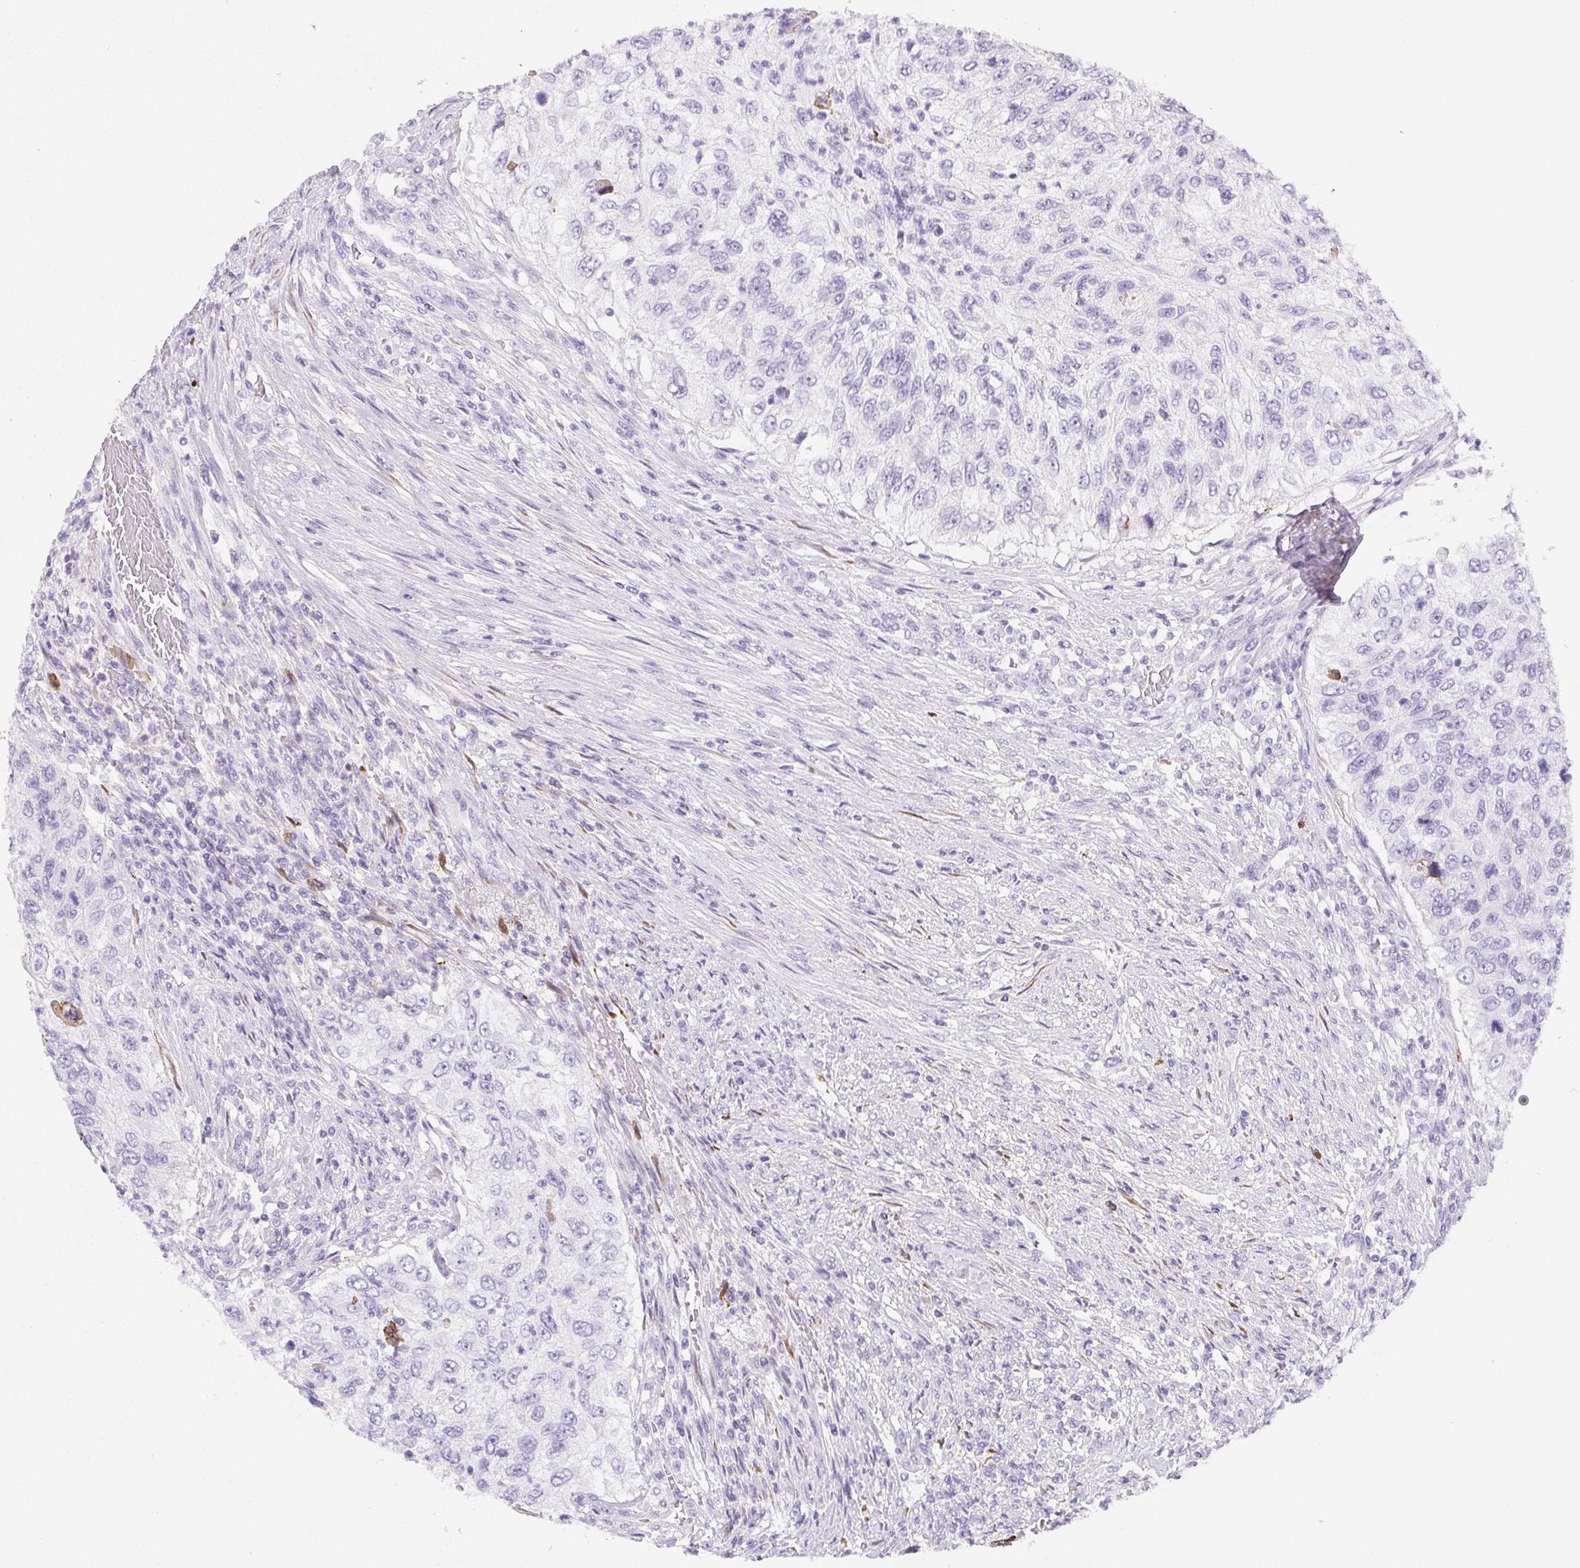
{"staining": {"intensity": "negative", "quantity": "none", "location": "none"}, "tissue": "urothelial cancer", "cell_type": "Tumor cells", "image_type": "cancer", "snomed": [{"axis": "morphology", "description": "Urothelial carcinoma, High grade"}, {"axis": "topography", "description": "Urinary bladder"}], "caption": "Immunohistochemistry image of neoplastic tissue: human urothelial carcinoma (high-grade) stained with DAB displays no significant protein staining in tumor cells.", "gene": "VTN", "patient": {"sex": "female", "age": 60}}